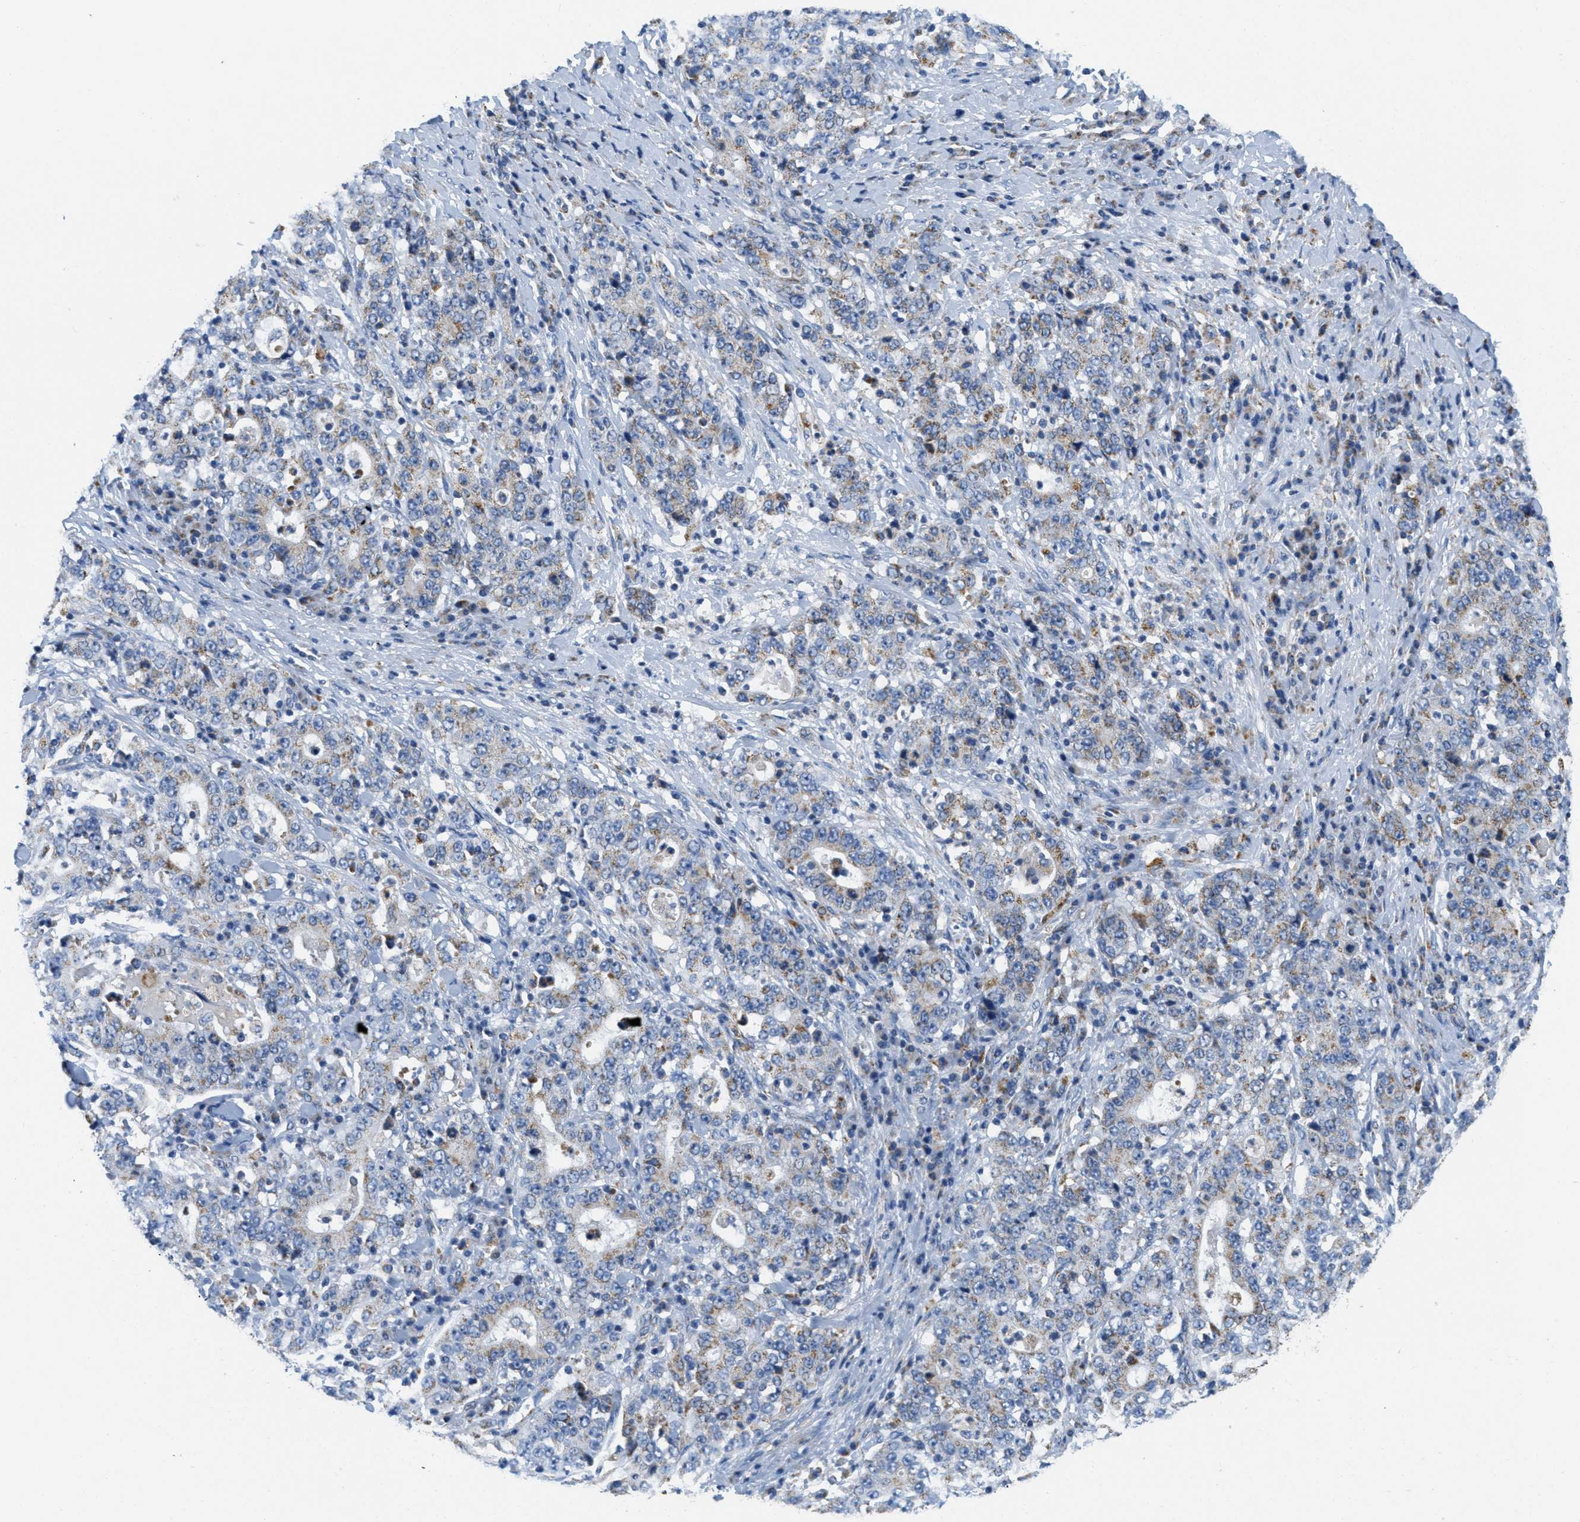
{"staining": {"intensity": "weak", "quantity": "25%-75%", "location": "cytoplasmic/membranous"}, "tissue": "stomach cancer", "cell_type": "Tumor cells", "image_type": "cancer", "snomed": [{"axis": "morphology", "description": "Normal tissue, NOS"}, {"axis": "morphology", "description": "Adenocarcinoma, NOS"}, {"axis": "topography", "description": "Stomach, upper"}, {"axis": "topography", "description": "Stomach"}], "caption": "A low amount of weak cytoplasmic/membranous staining is identified in approximately 25%-75% of tumor cells in stomach adenocarcinoma tissue.", "gene": "KCNJ5", "patient": {"sex": "male", "age": 59}}